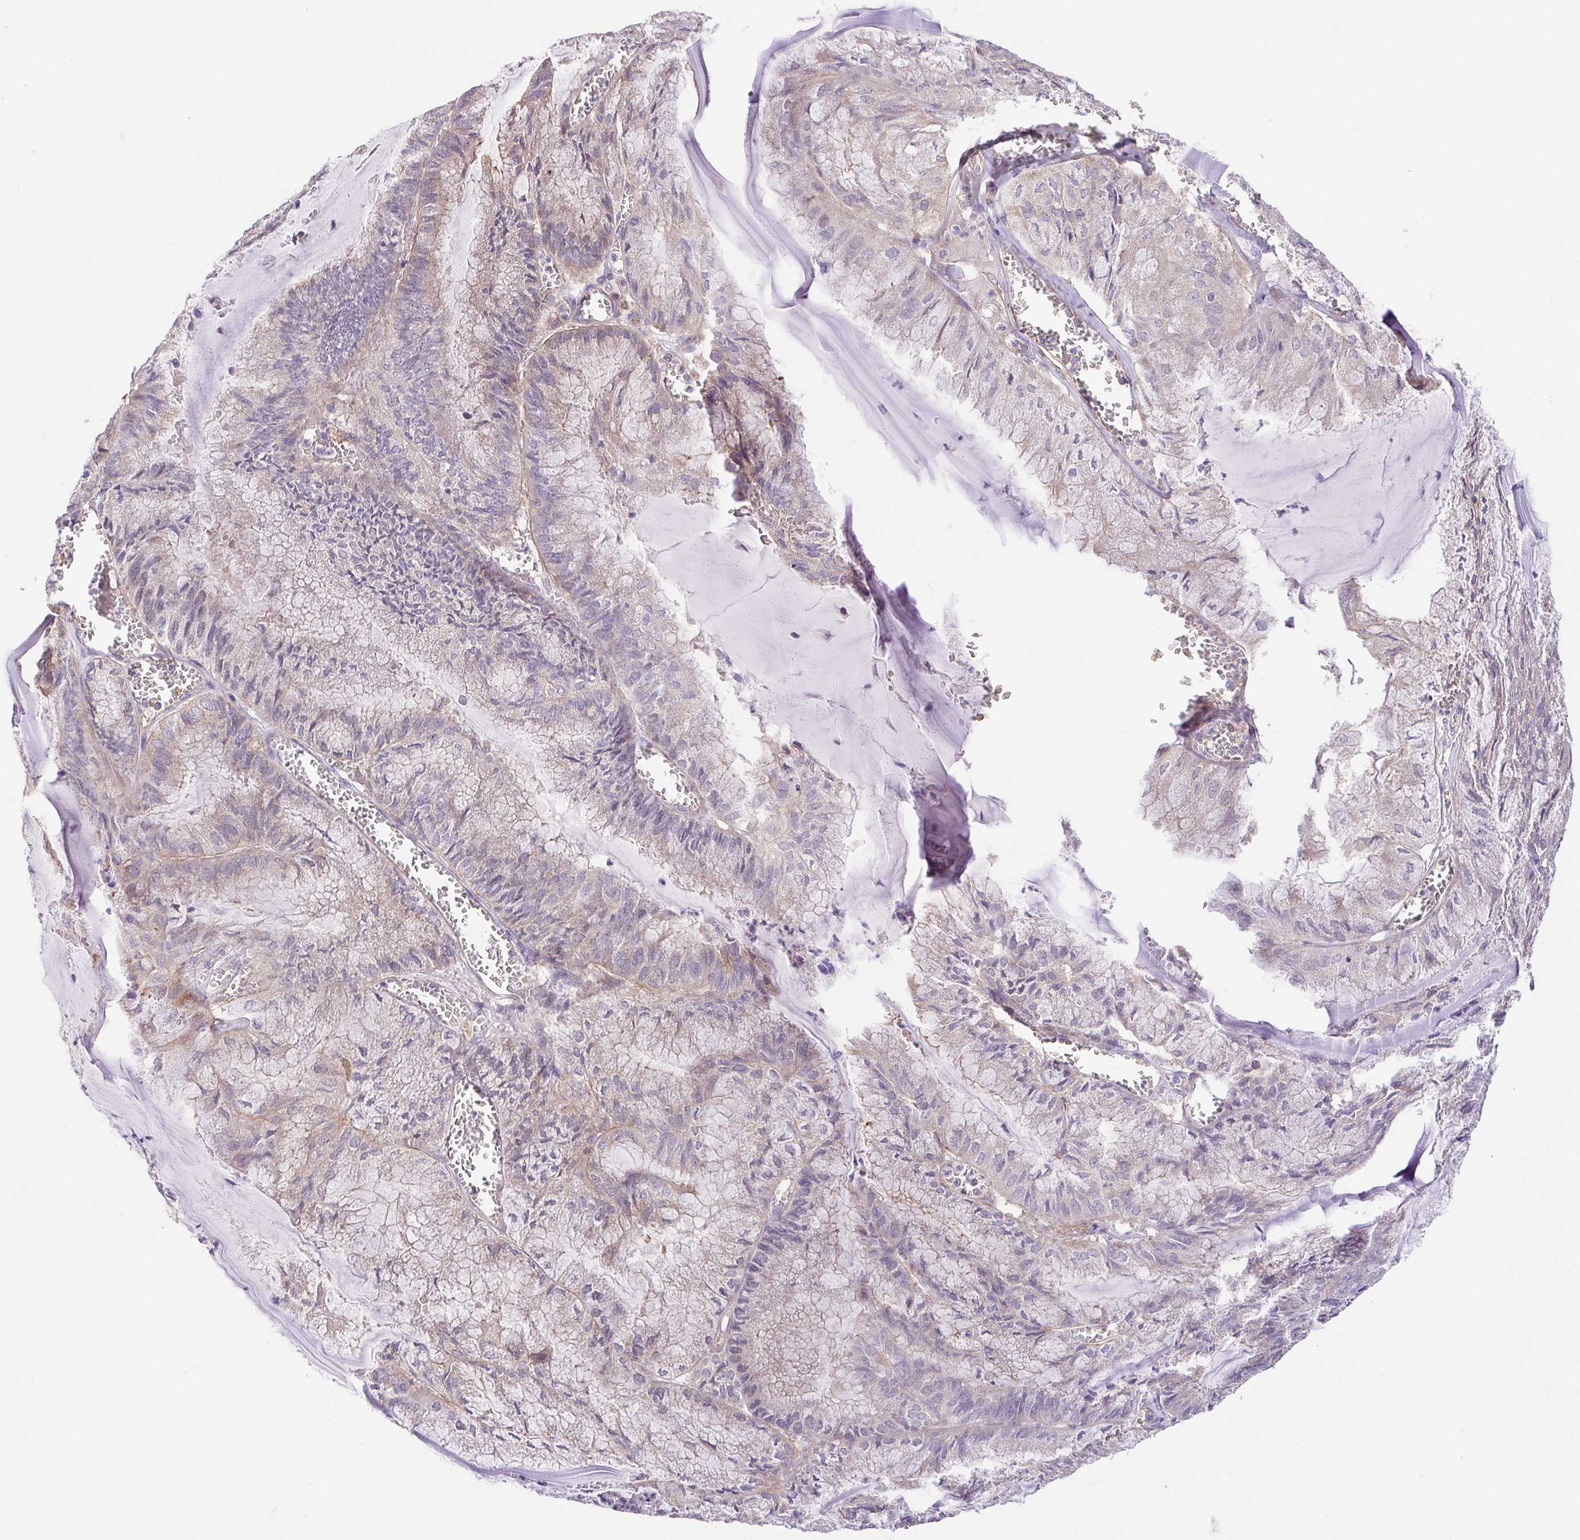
{"staining": {"intensity": "weak", "quantity": "<25%", "location": "cytoplasmic/membranous"}, "tissue": "endometrial cancer", "cell_type": "Tumor cells", "image_type": "cancer", "snomed": [{"axis": "morphology", "description": "Carcinoma, NOS"}, {"axis": "topography", "description": "Endometrium"}], "caption": "This is an immunohistochemistry (IHC) image of endometrial cancer (carcinoma). There is no positivity in tumor cells.", "gene": "IDE", "patient": {"sex": "female", "age": 62}}